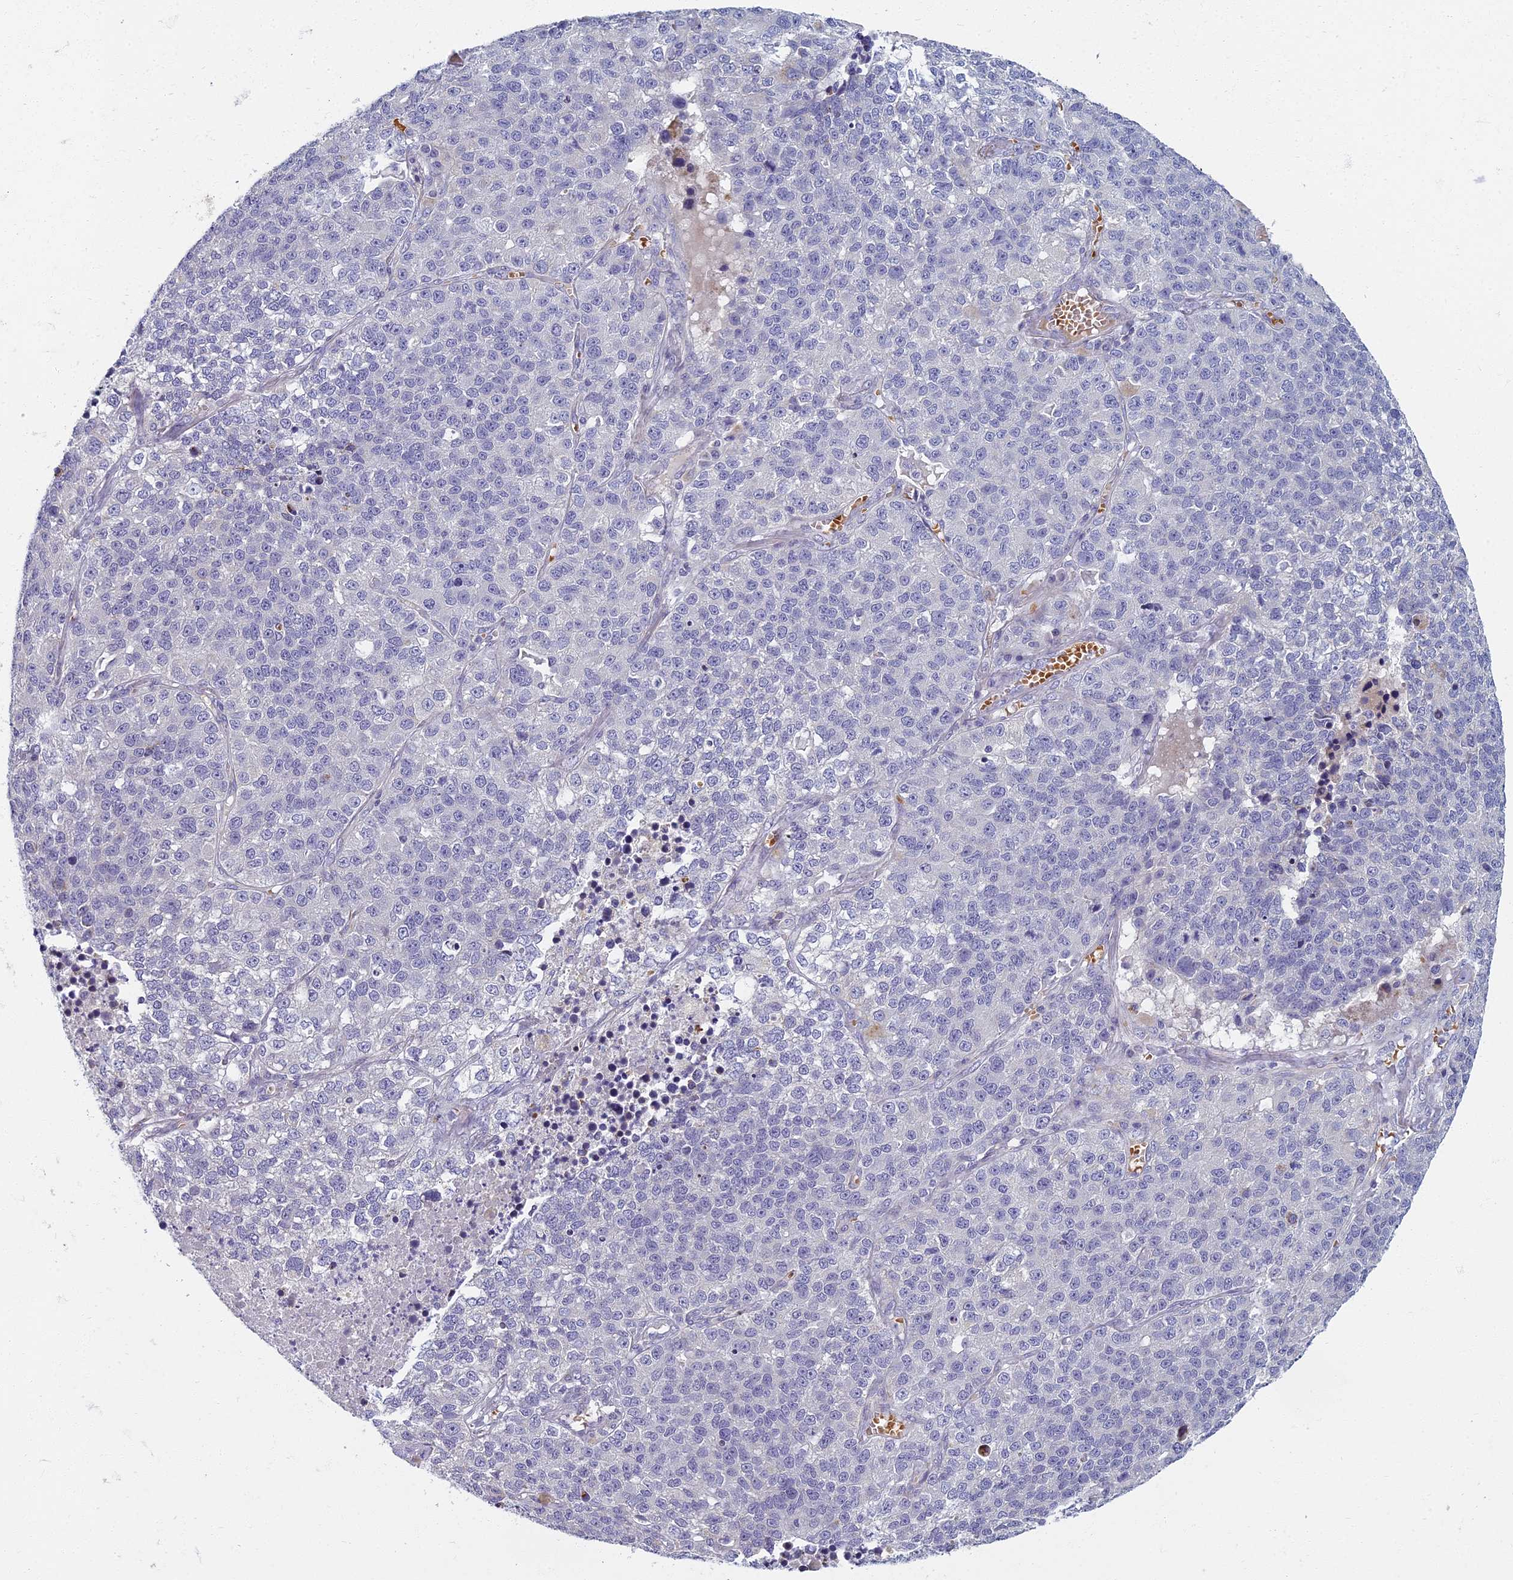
{"staining": {"intensity": "negative", "quantity": "none", "location": "none"}, "tissue": "lung cancer", "cell_type": "Tumor cells", "image_type": "cancer", "snomed": [{"axis": "morphology", "description": "Adenocarcinoma, NOS"}, {"axis": "topography", "description": "Lung"}], "caption": "Protein analysis of lung cancer (adenocarcinoma) reveals no significant positivity in tumor cells. Nuclei are stained in blue.", "gene": "ARL15", "patient": {"sex": "male", "age": 49}}